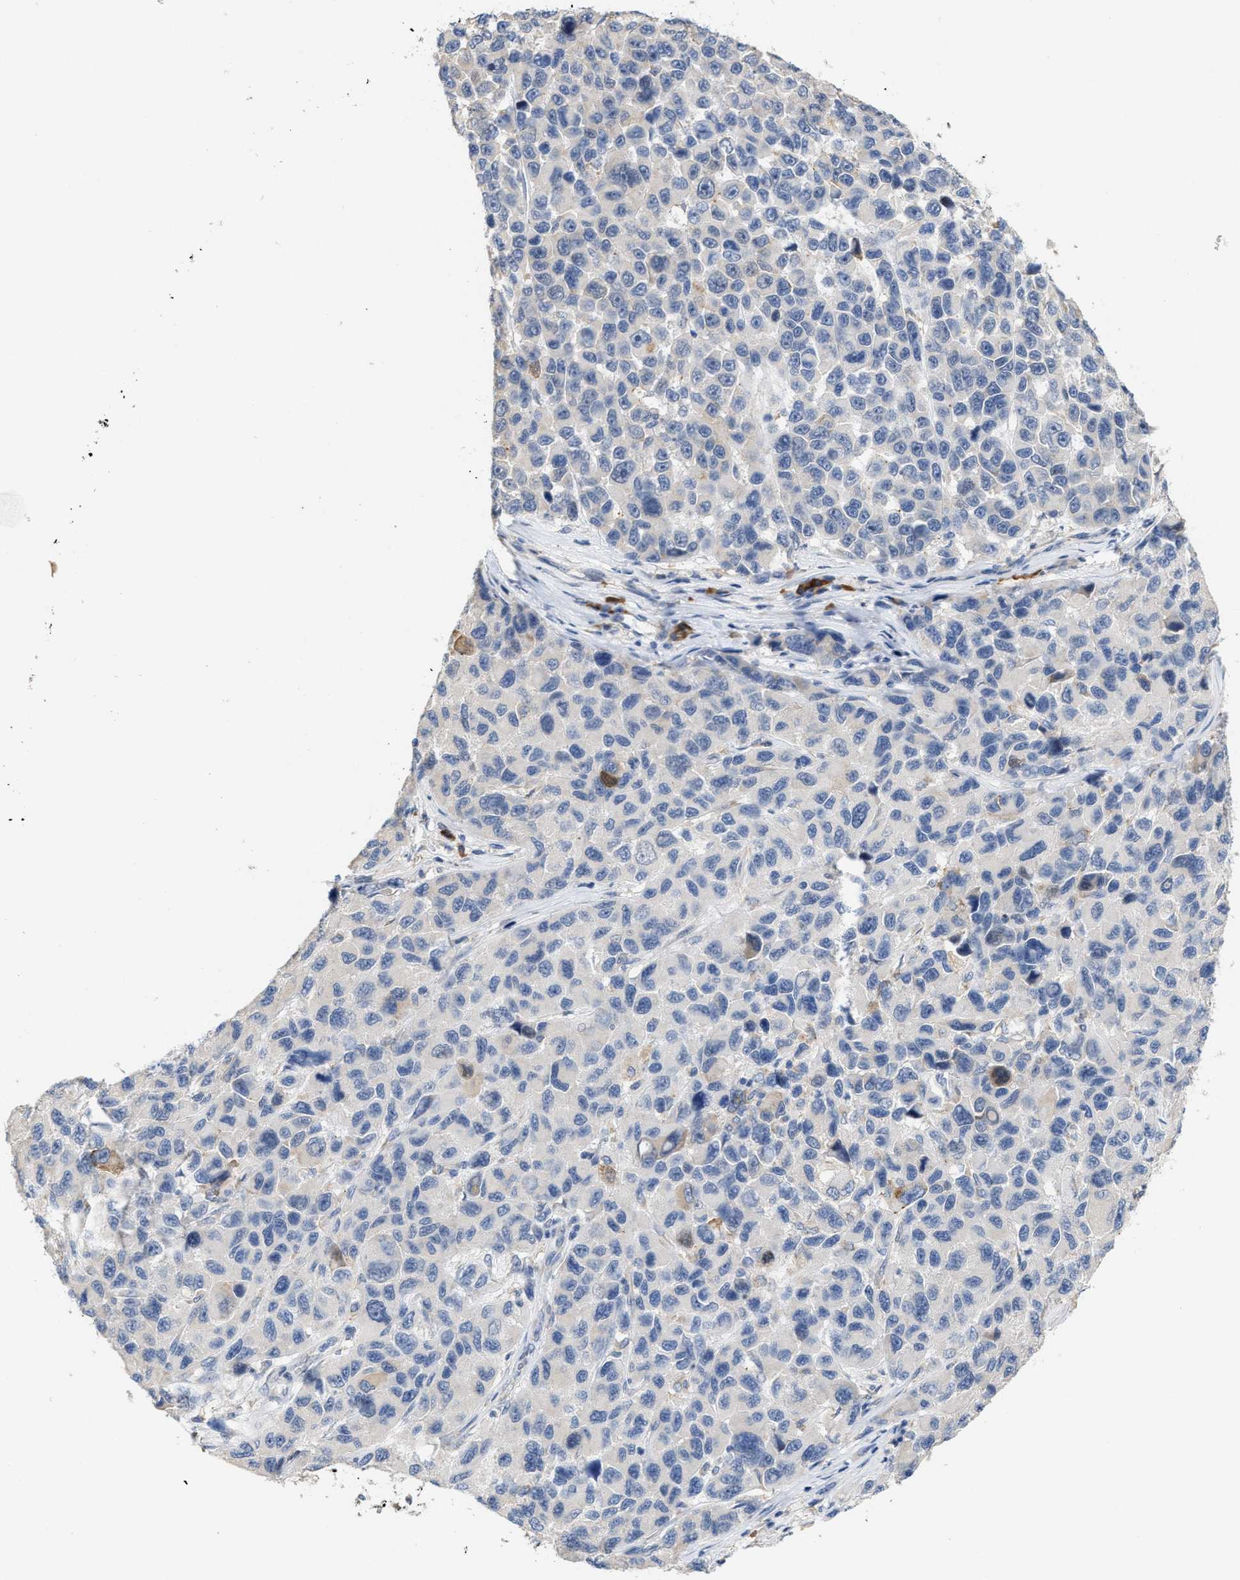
{"staining": {"intensity": "negative", "quantity": "none", "location": "none"}, "tissue": "melanoma", "cell_type": "Tumor cells", "image_type": "cancer", "snomed": [{"axis": "morphology", "description": "Malignant melanoma, NOS"}, {"axis": "topography", "description": "Skin"}], "caption": "There is no significant expression in tumor cells of melanoma. (DAB immunohistochemistry, high magnification).", "gene": "RYR2", "patient": {"sex": "male", "age": 53}}